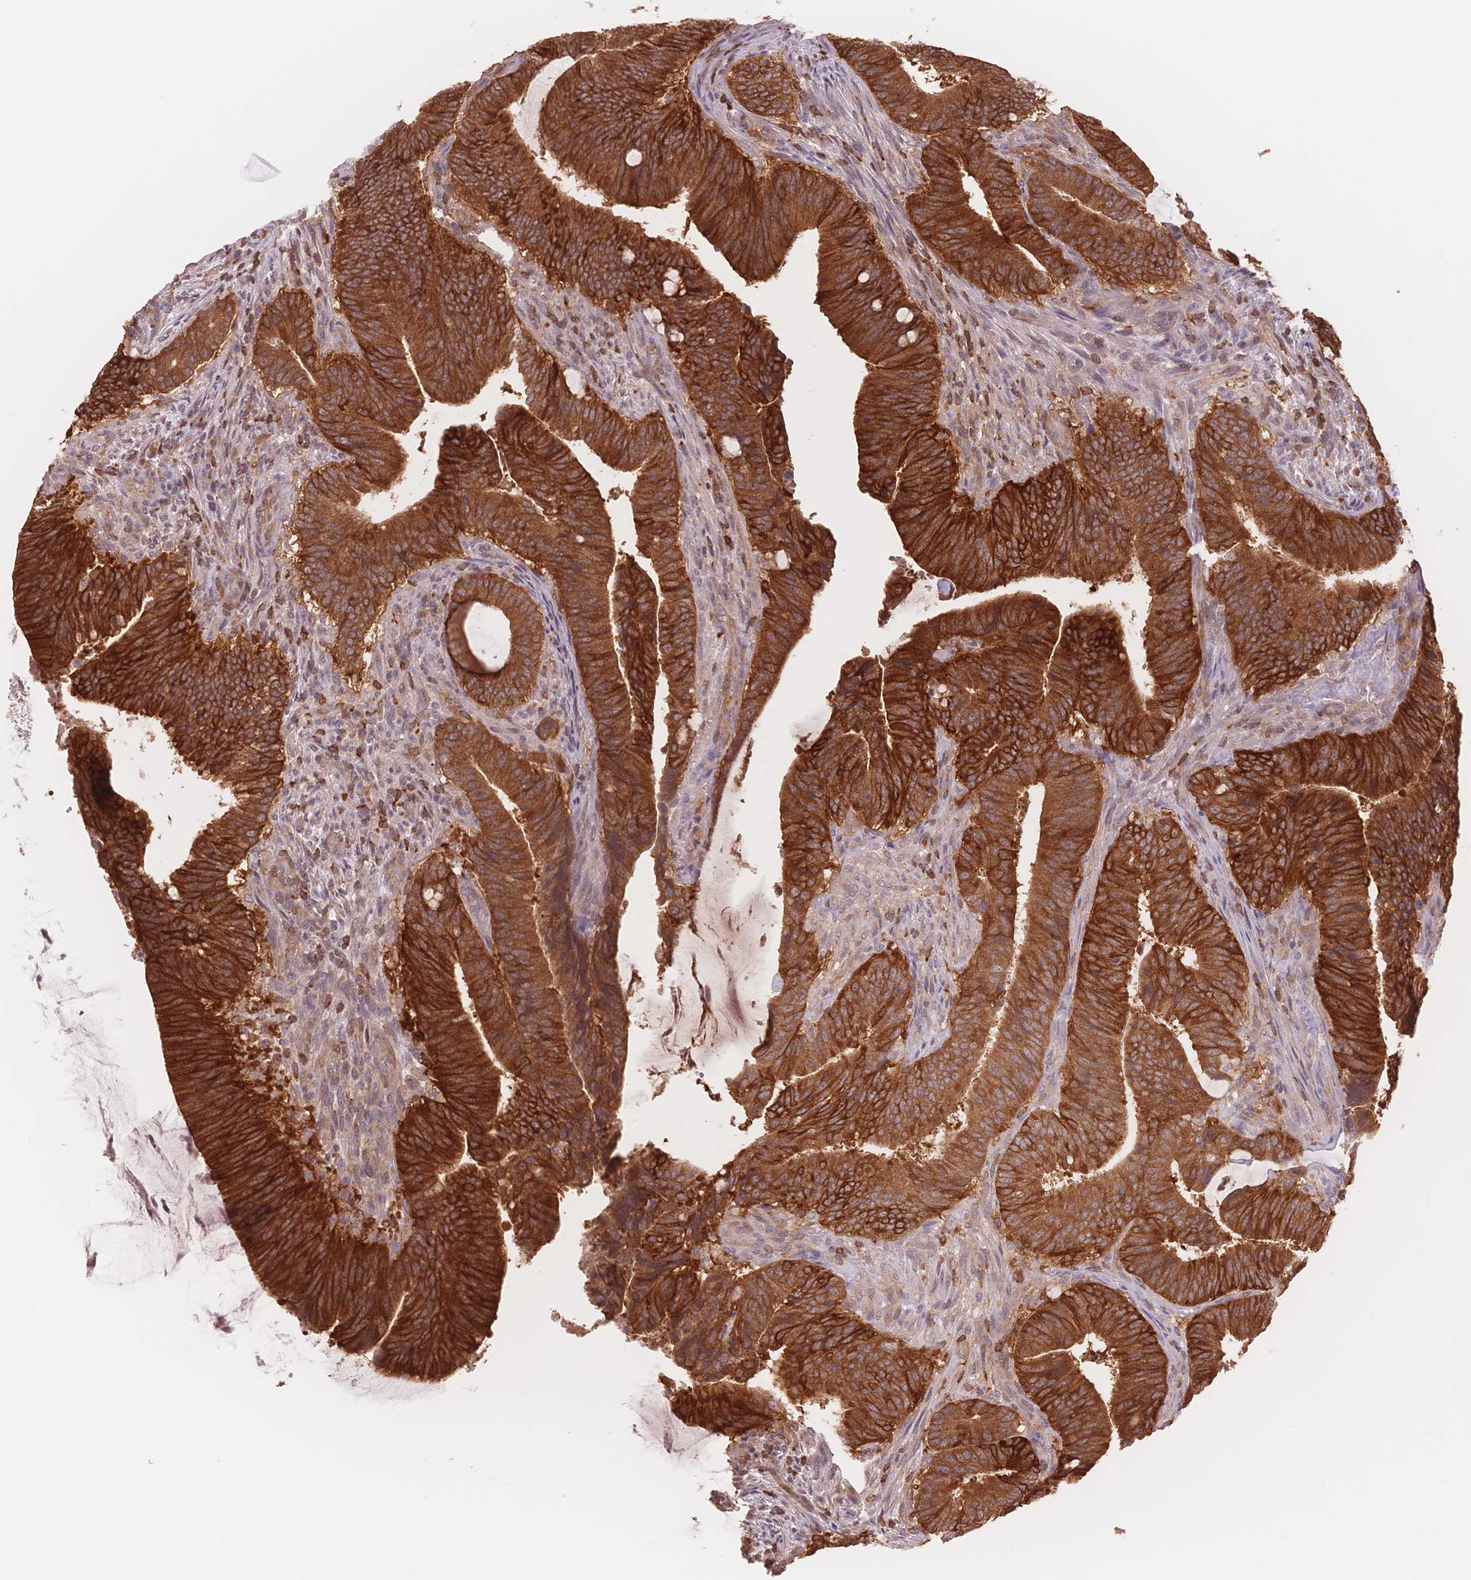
{"staining": {"intensity": "strong", "quantity": ">75%", "location": "cytoplasmic/membranous"}, "tissue": "colorectal cancer", "cell_type": "Tumor cells", "image_type": "cancer", "snomed": [{"axis": "morphology", "description": "Adenocarcinoma, NOS"}, {"axis": "topography", "description": "Colon"}], "caption": "A photomicrograph of colorectal cancer stained for a protein shows strong cytoplasmic/membranous brown staining in tumor cells.", "gene": "STK39", "patient": {"sex": "female", "age": 43}}